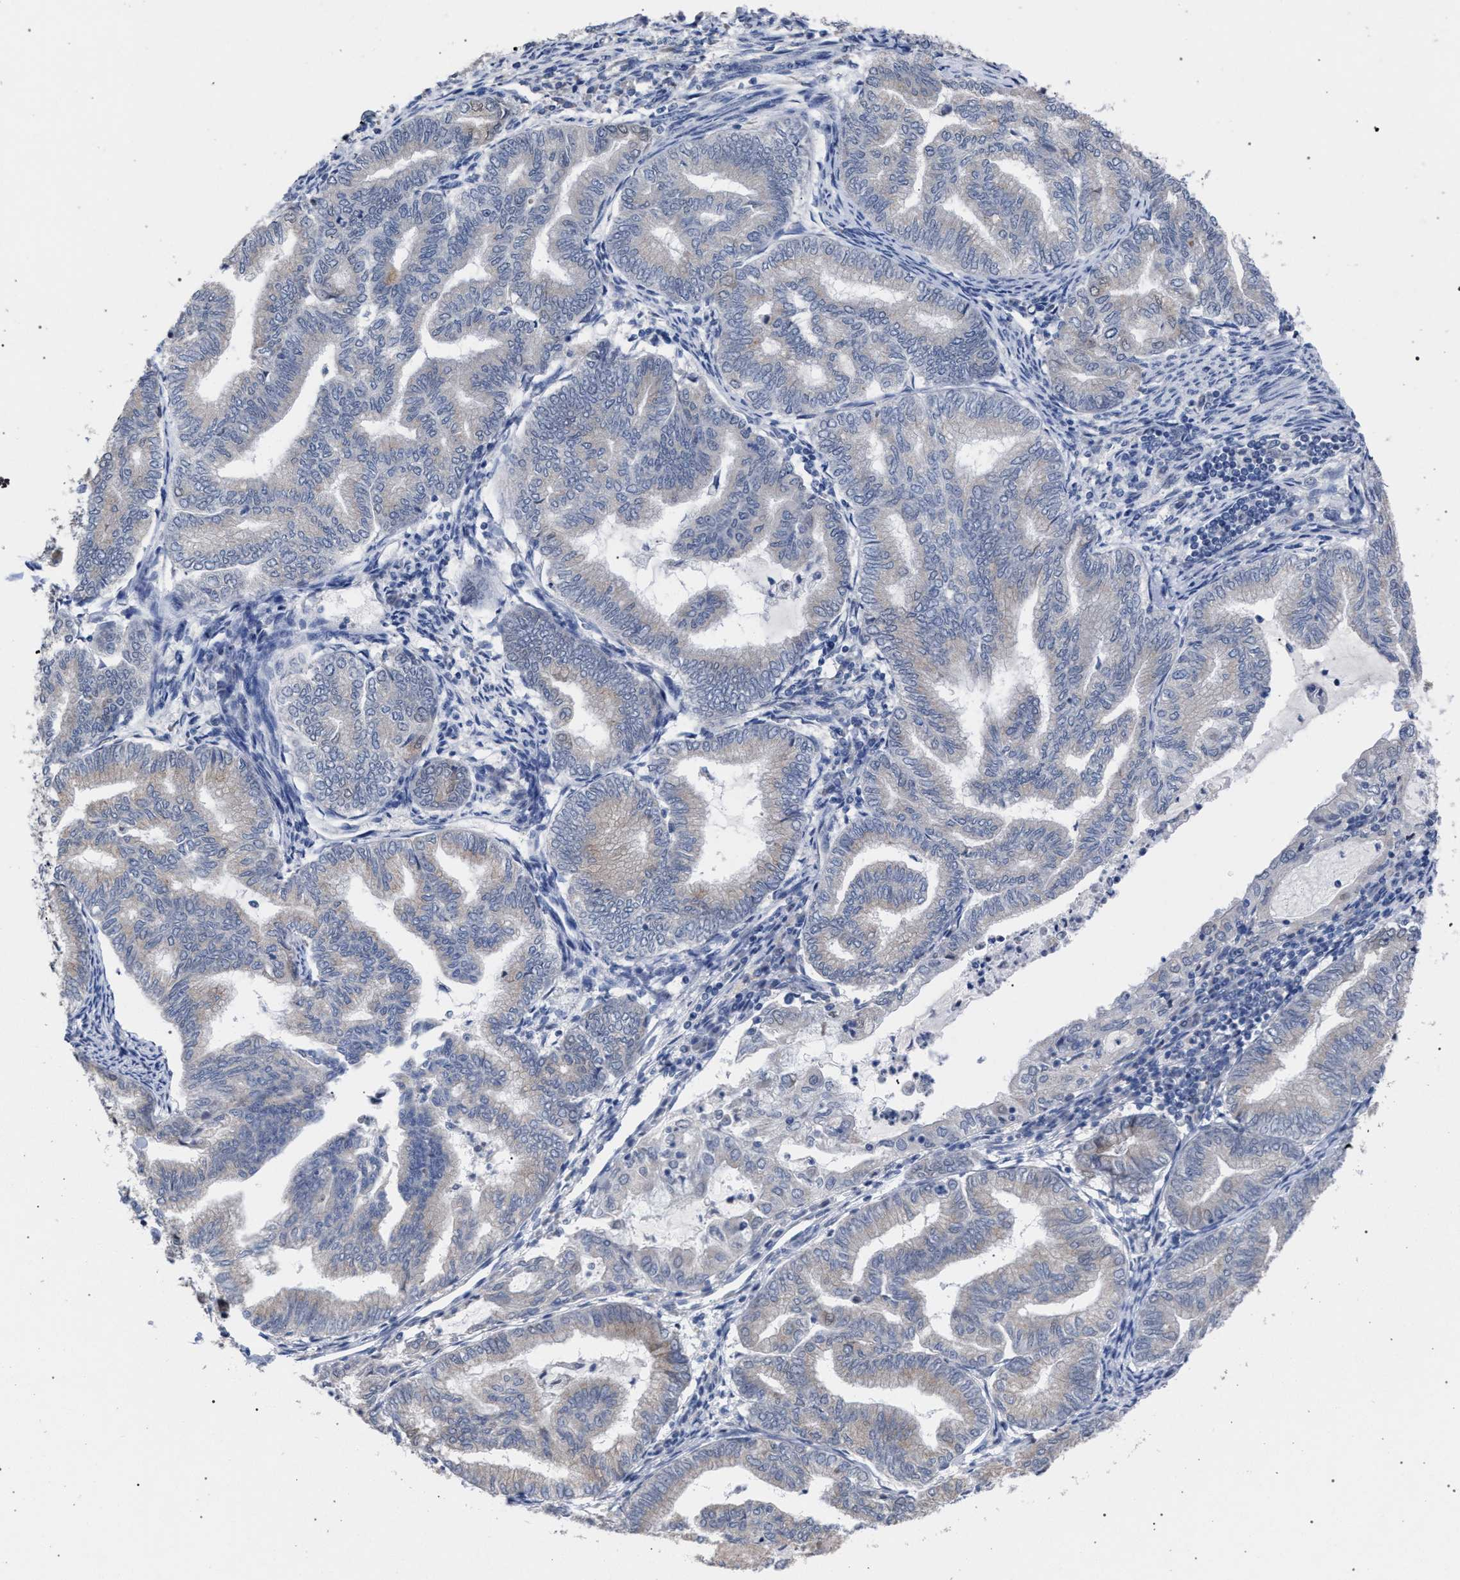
{"staining": {"intensity": "negative", "quantity": "none", "location": "none"}, "tissue": "endometrial cancer", "cell_type": "Tumor cells", "image_type": "cancer", "snomed": [{"axis": "morphology", "description": "Adenocarcinoma, NOS"}, {"axis": "topography", "description": "Endometrium"}], "caption": "Endometrial adenocarcinoma stained for a protein using immunohistochemistry (IHC) demonstrates no positivity tumor cells.", "gene": "GOLGA2", "patient": {"sex": "female", "age": 79}}